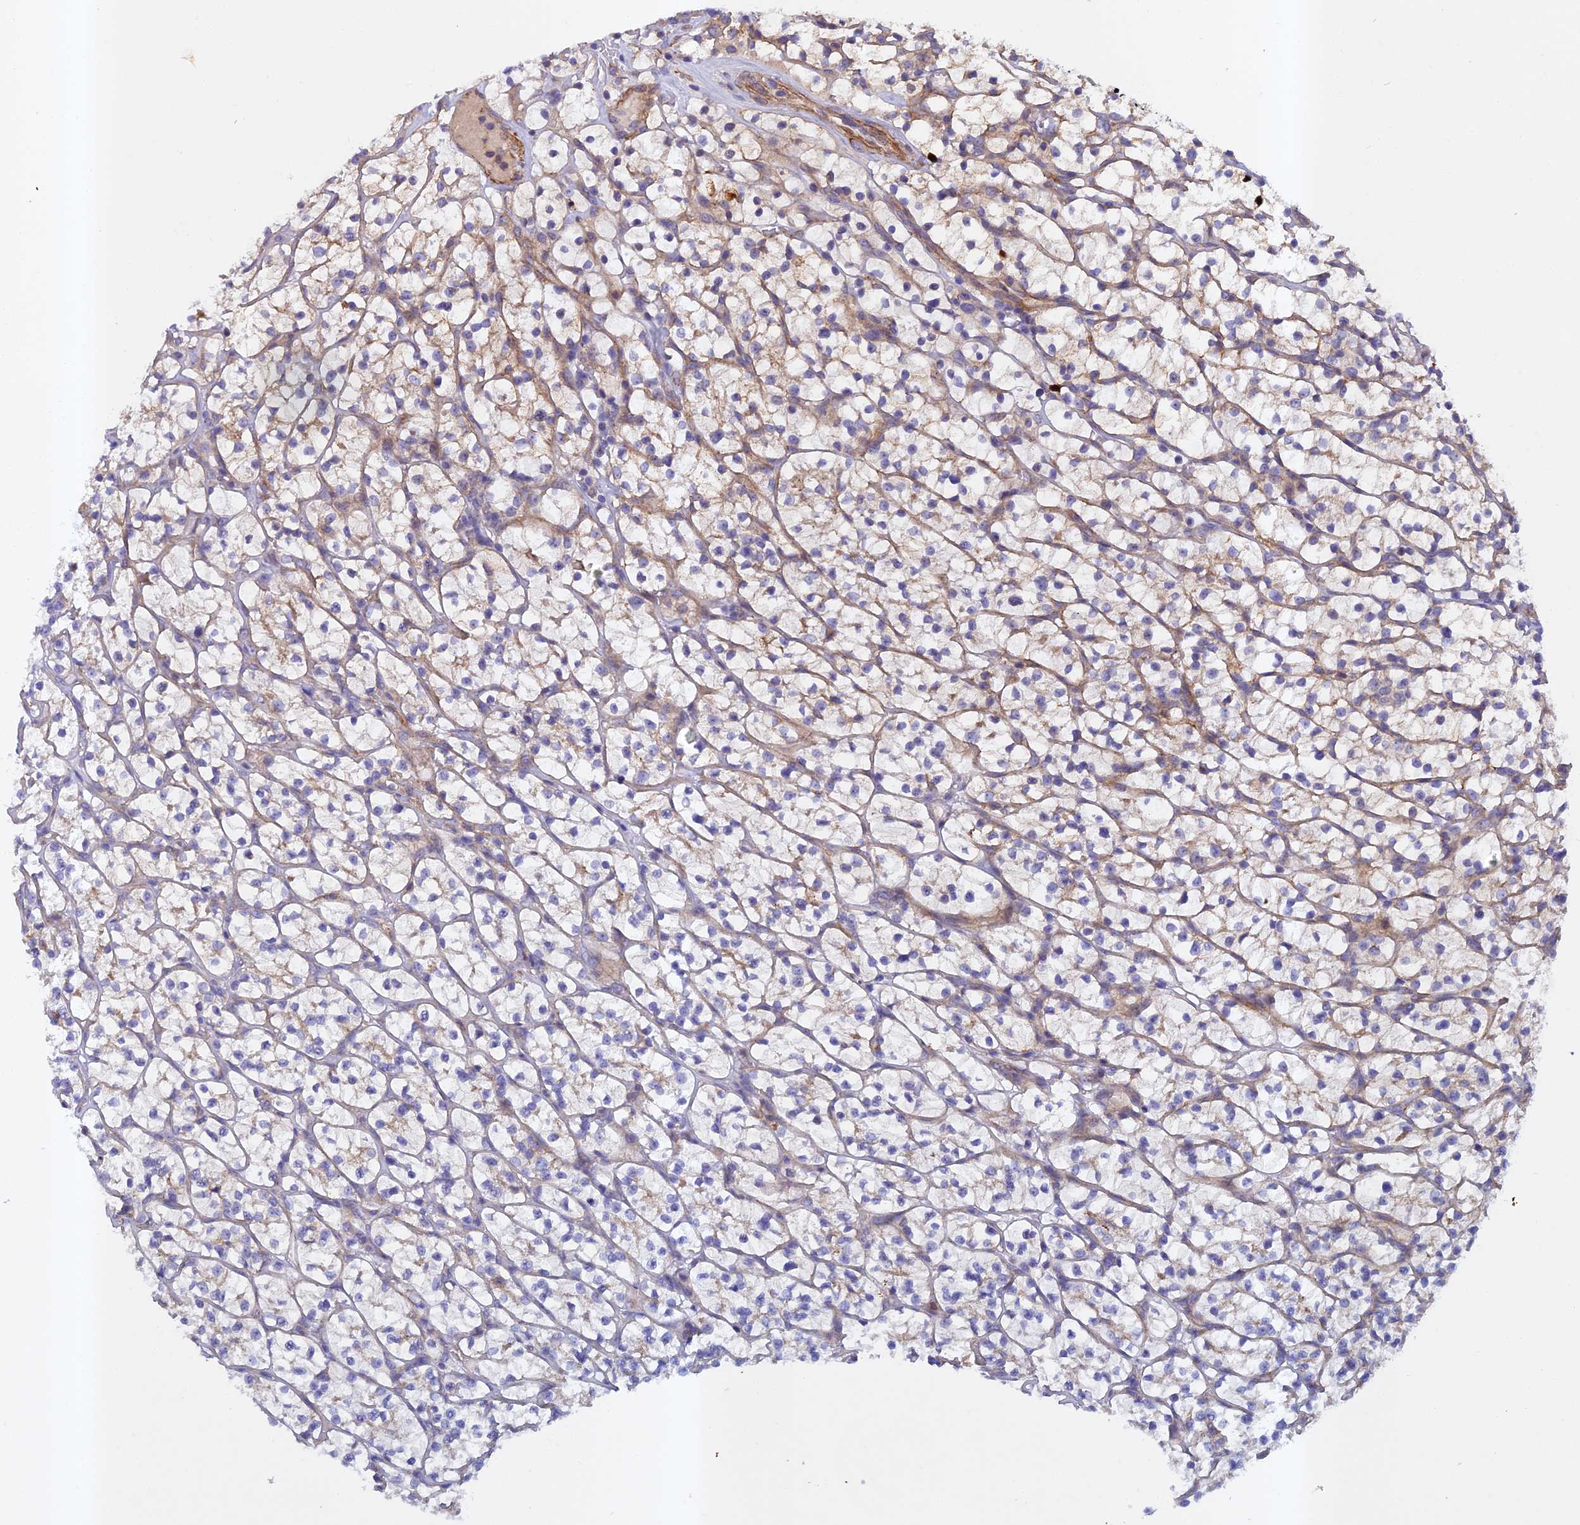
{"staining": {"intensity": "weak", "quantity": "25%-75%", "location": "cytoplasmic/membranous"}, "tissue": "renal cancer", "cell_type": "Tumor cells", "image_type": "cancer", "snomed": [{"axis": "morphology", "description": "Adenocarcinoma, NOS"}, {"axis": "topography", "description": "Kidney"}], "caption": "Brown immunohistochemical staining in human renal adenocarcinoma displays weak cytoplasmic/membranous positivity in approximately 25%-75% of tumor cells.", "gene": "RALGAPA2", "patient": {"sex": "female", "age": 64}}